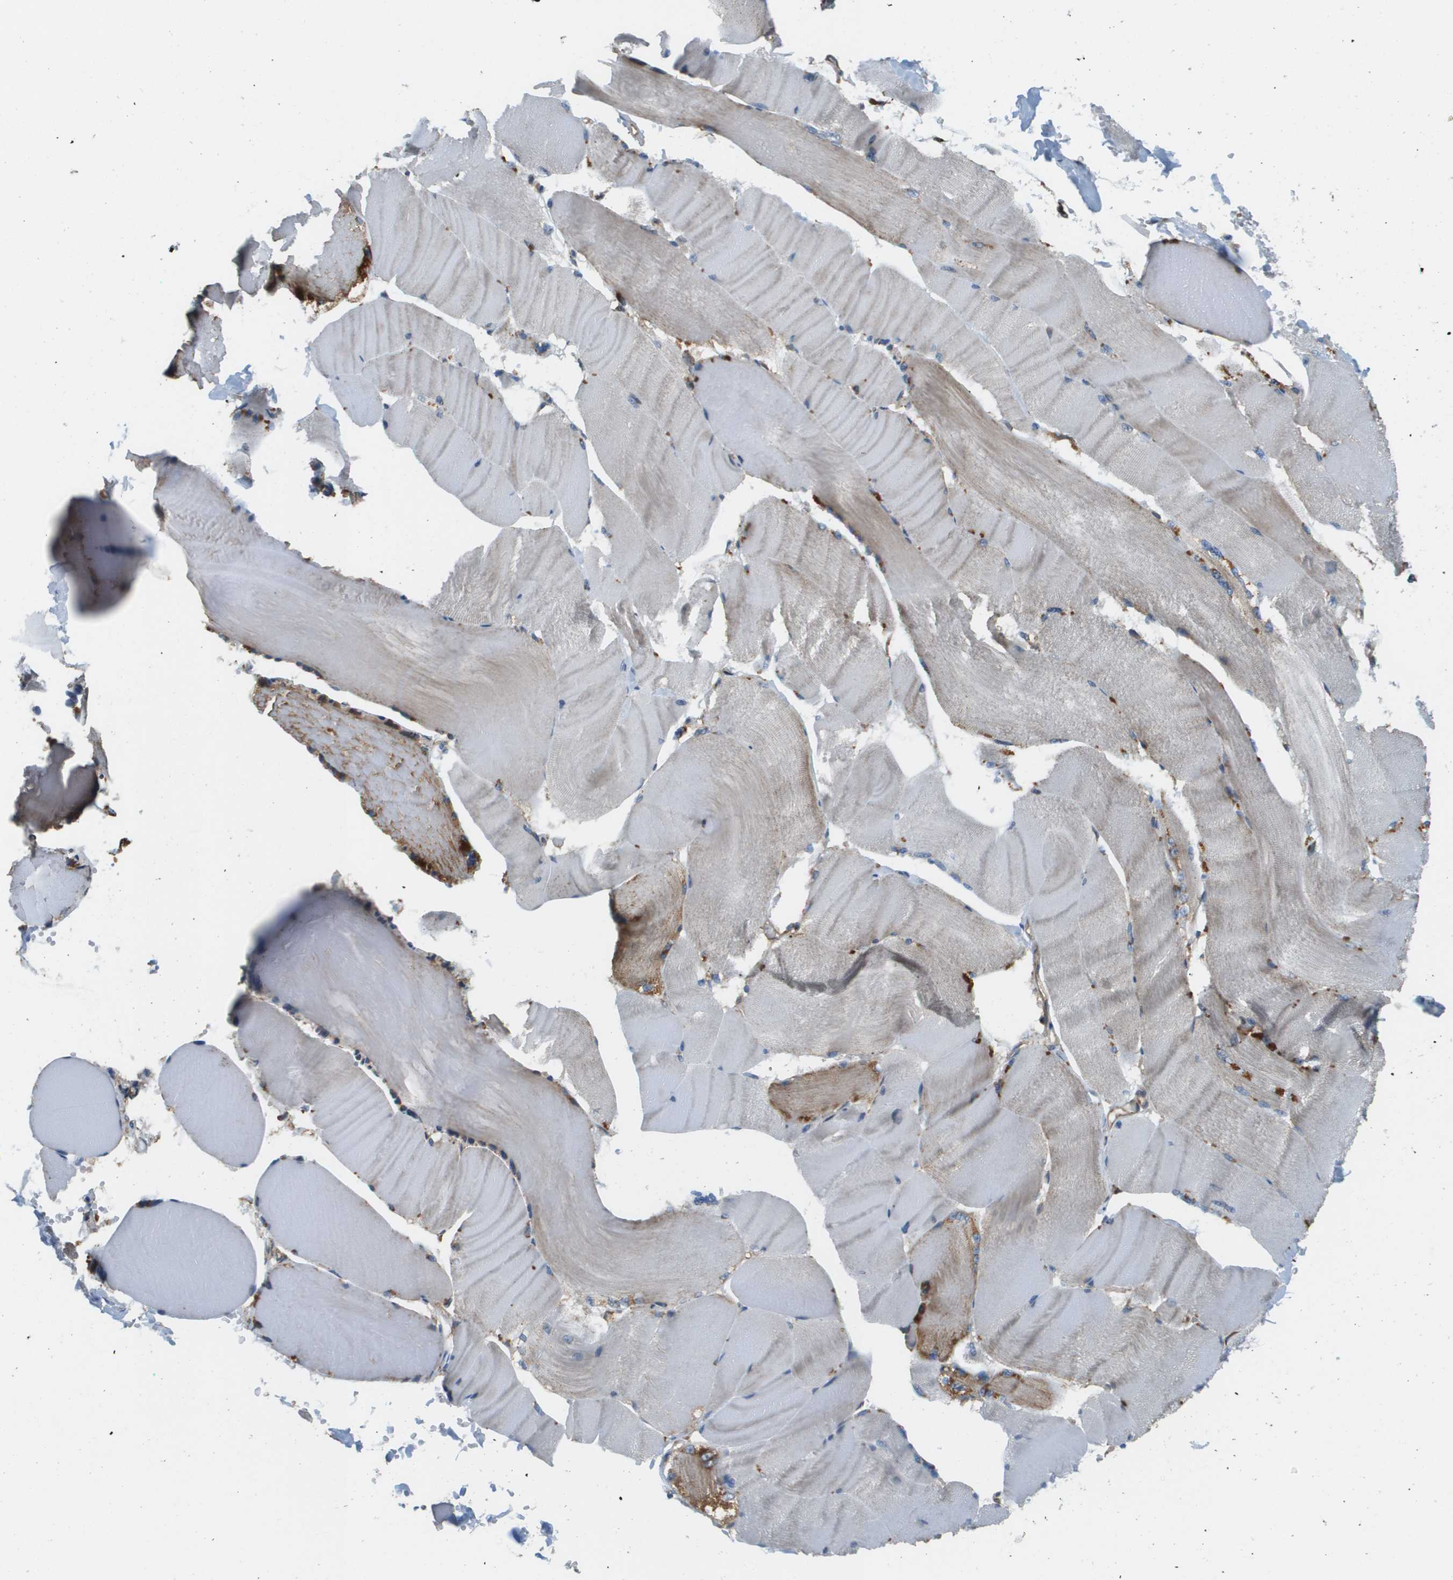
{"staining": {"intensity": "weak", "quantity": "<25%", "location": "cytoplasmic/membranous"}, "tissue": "skeletal muscle", "cell_type": "Myocytes", "image_type": "normal", "snomed": [{"axis": "morphology", "description": "Normal tissue, NOS"}, {"axis": "topography", "description": "Skin"}, {"axis": "topography", "description": "Skeletal muscle"}], "caption": "Image shows no protein staining in myocytes of unremarkable skeletal muscle. (Immunohistochemistry, brightfield microscopy, high magnification).", "gene": "NRK", "patient": {"sex": "male", "age": 83}}